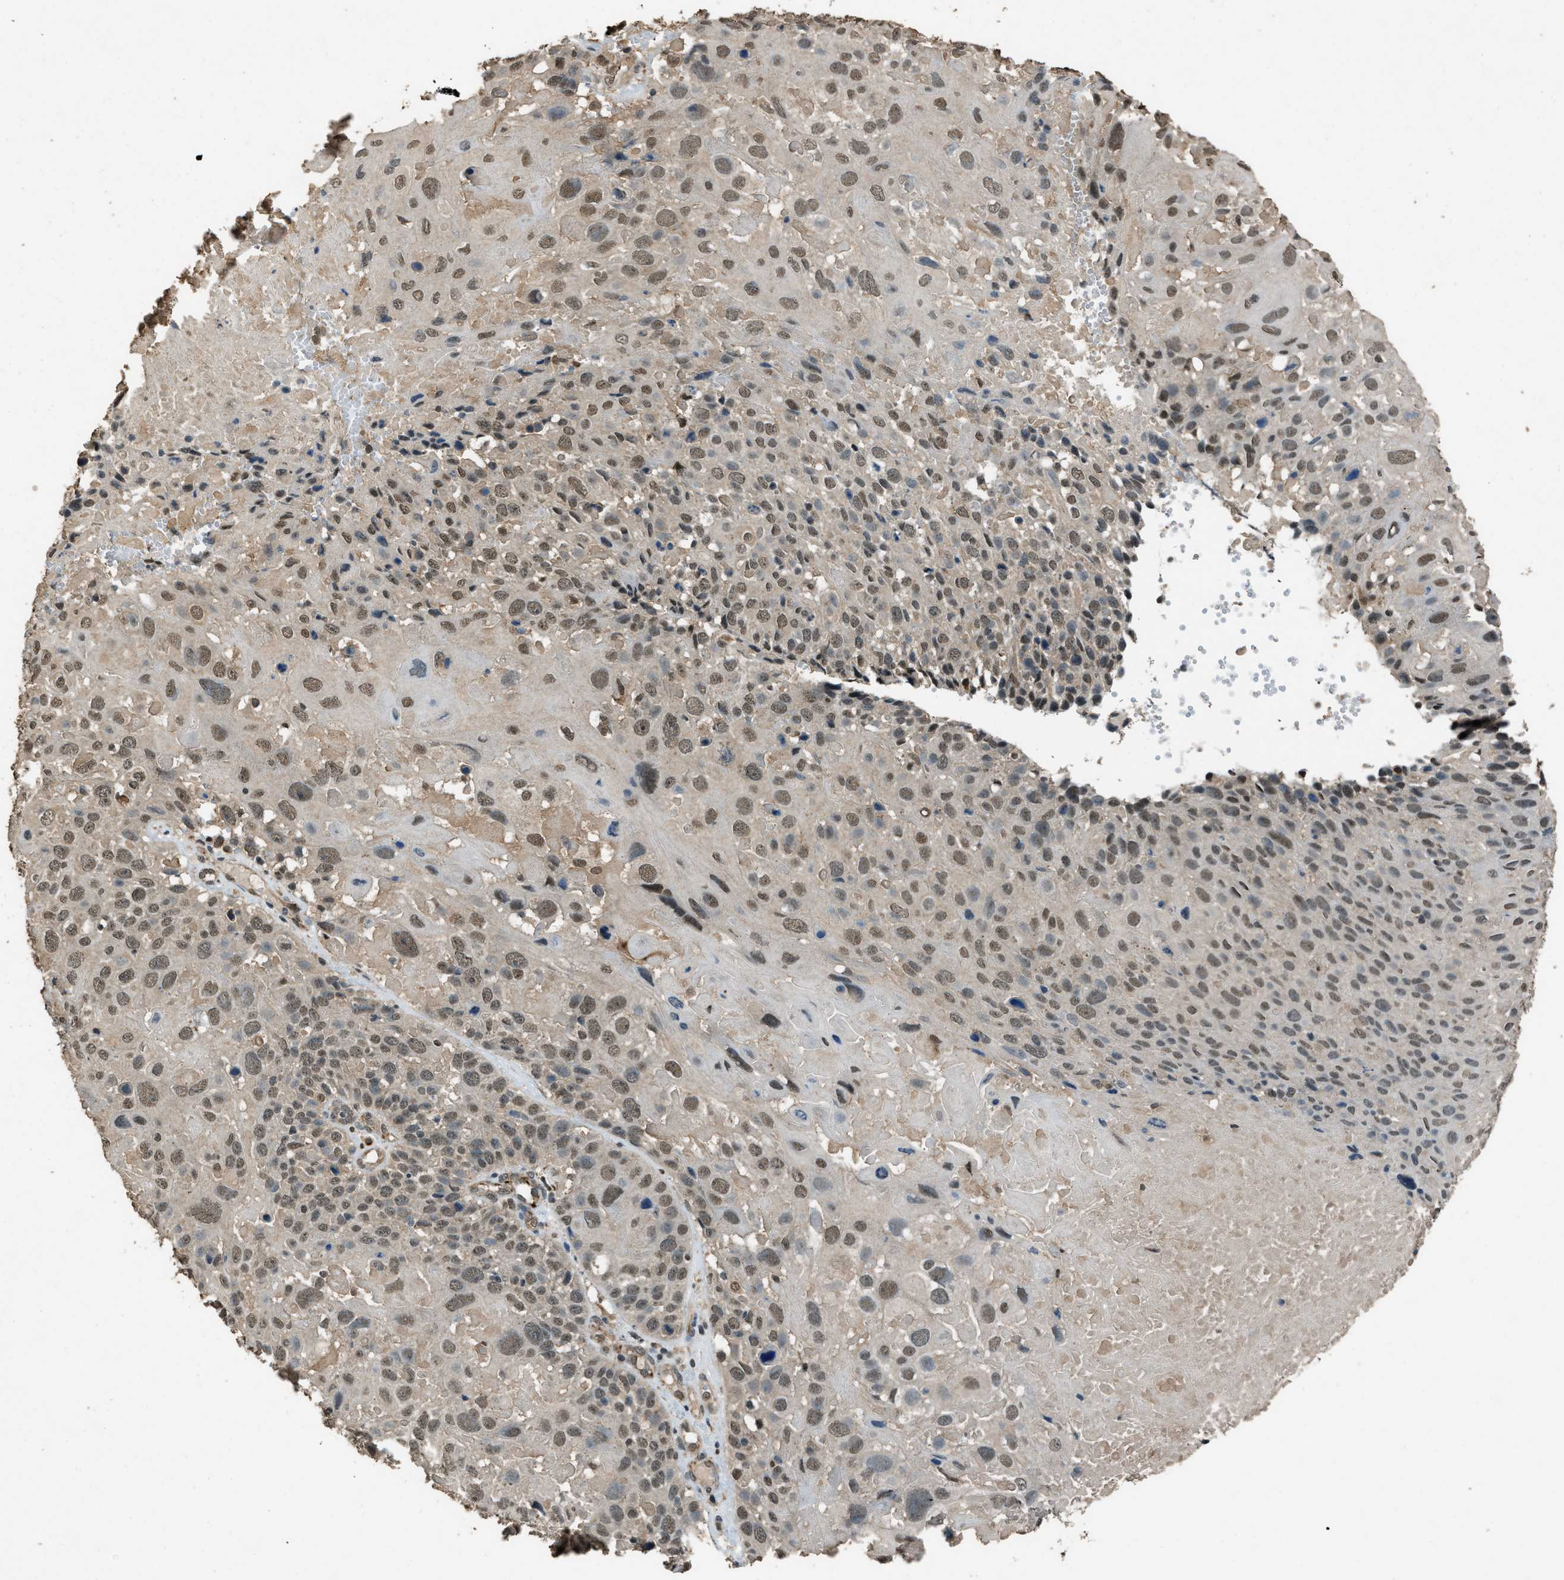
{"staining": {"intensity": "moderate", "quantity": ">75%", "location": "nuclear"}, "tissue": "cervical cancer", "cell_type": "Tumor cells", "image_type": "cancer", "snomed": [{"axis": "morphology", "description": "Squamous cell carcinoma, NOS"}, {"axis": "topography", "description": "Cervix"}], "caption": "Cervical cancer (squamous cell carcinoma) stained for a protein (brown) exhibits moderate nuclear positive positivity in approximately >75% of tumor cells.", "gene": "SERTAD2", "patient": {"sex": "female", "age": 74}}